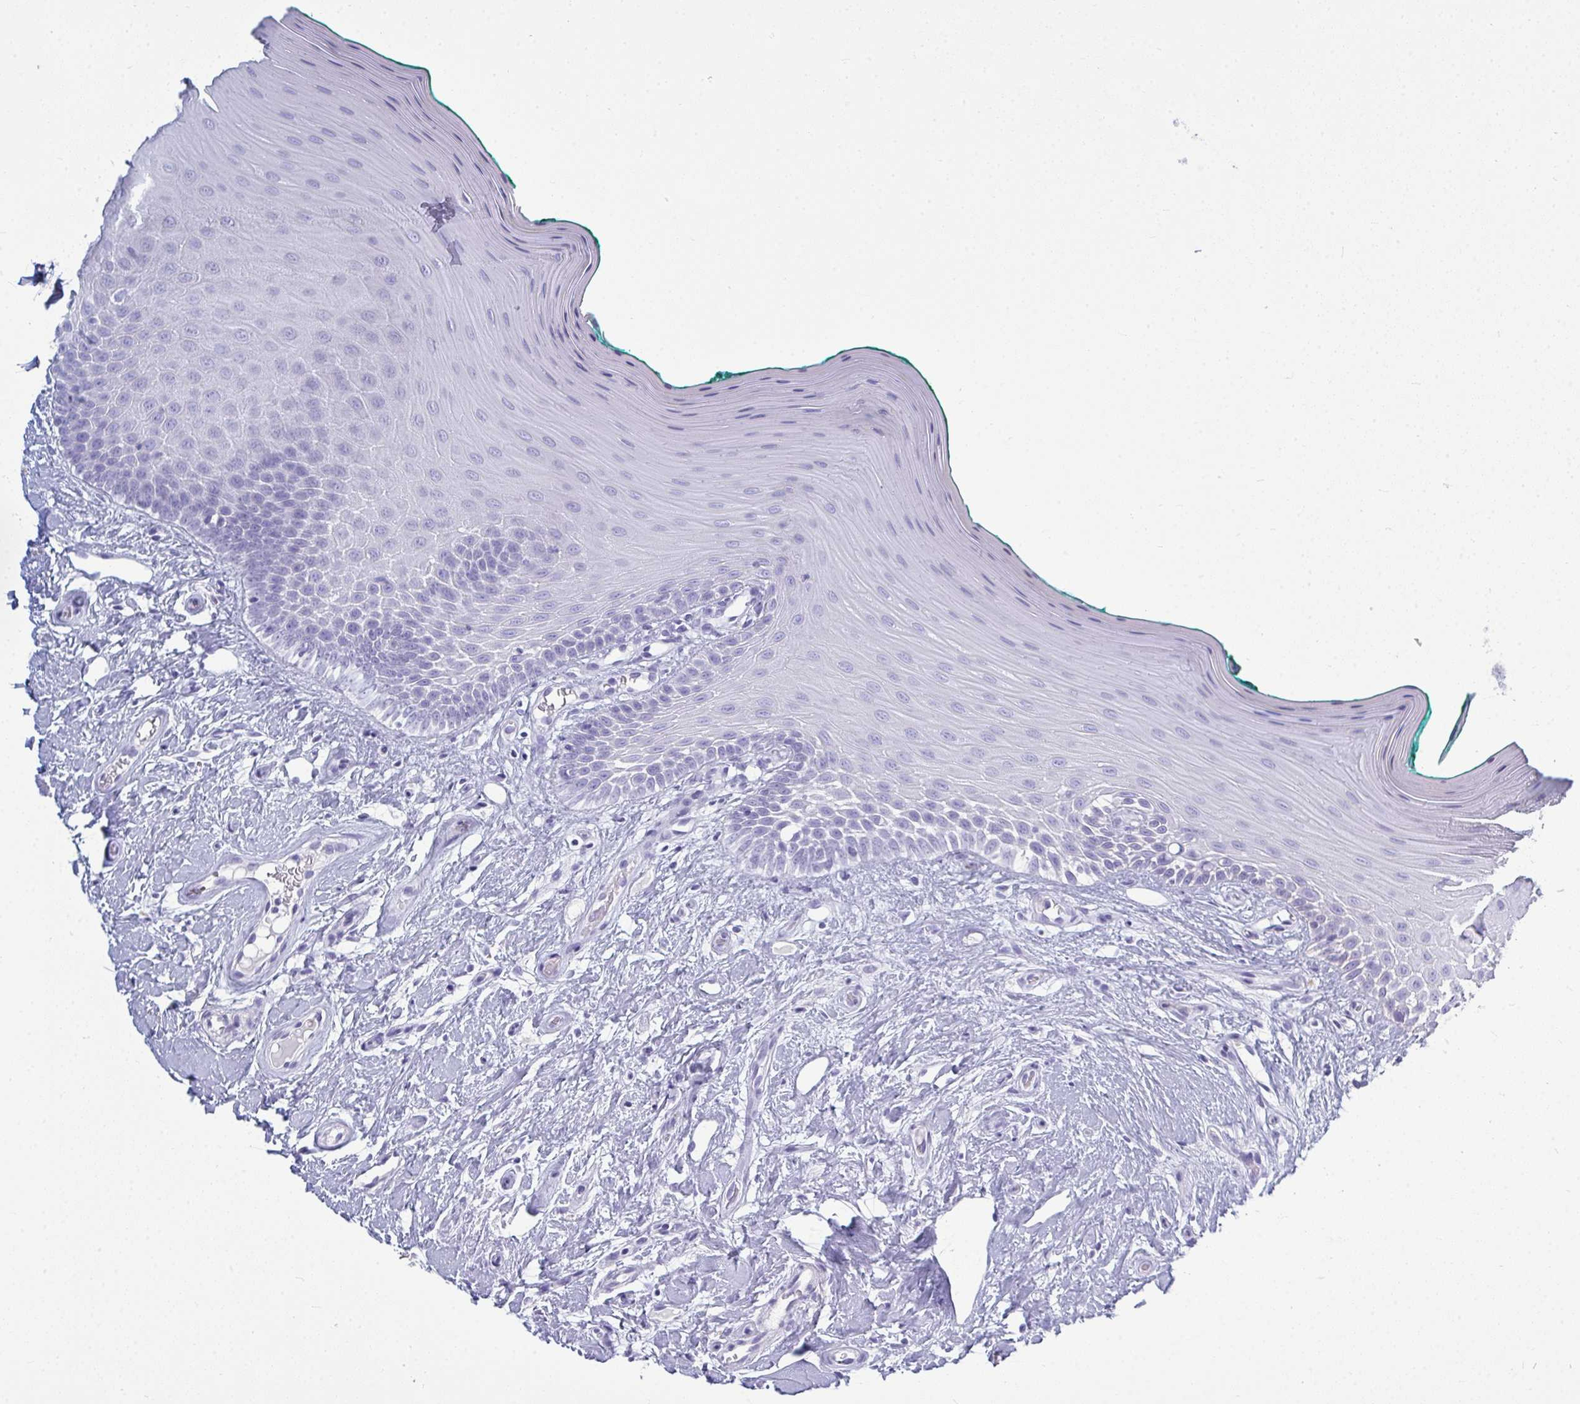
{"staining": {"intensity": "negative", "quantity": "none", "location": "none"}, "tissue": "oral mucosa", "cell_type": "Squamous epithelial cells", "image_type": "normal", "snomed": [{"axis": "morphology", "description": "Normal tissue, NOS"}, {"axis": "topography", "description": "Oral tissue"}], "caption": "Histopathology image shows no significant protein expression in squamous epithelial cells of benign oral mucosa.", "gene": "SERPINB10", "patient": {"sex": "female", "age": 40}}